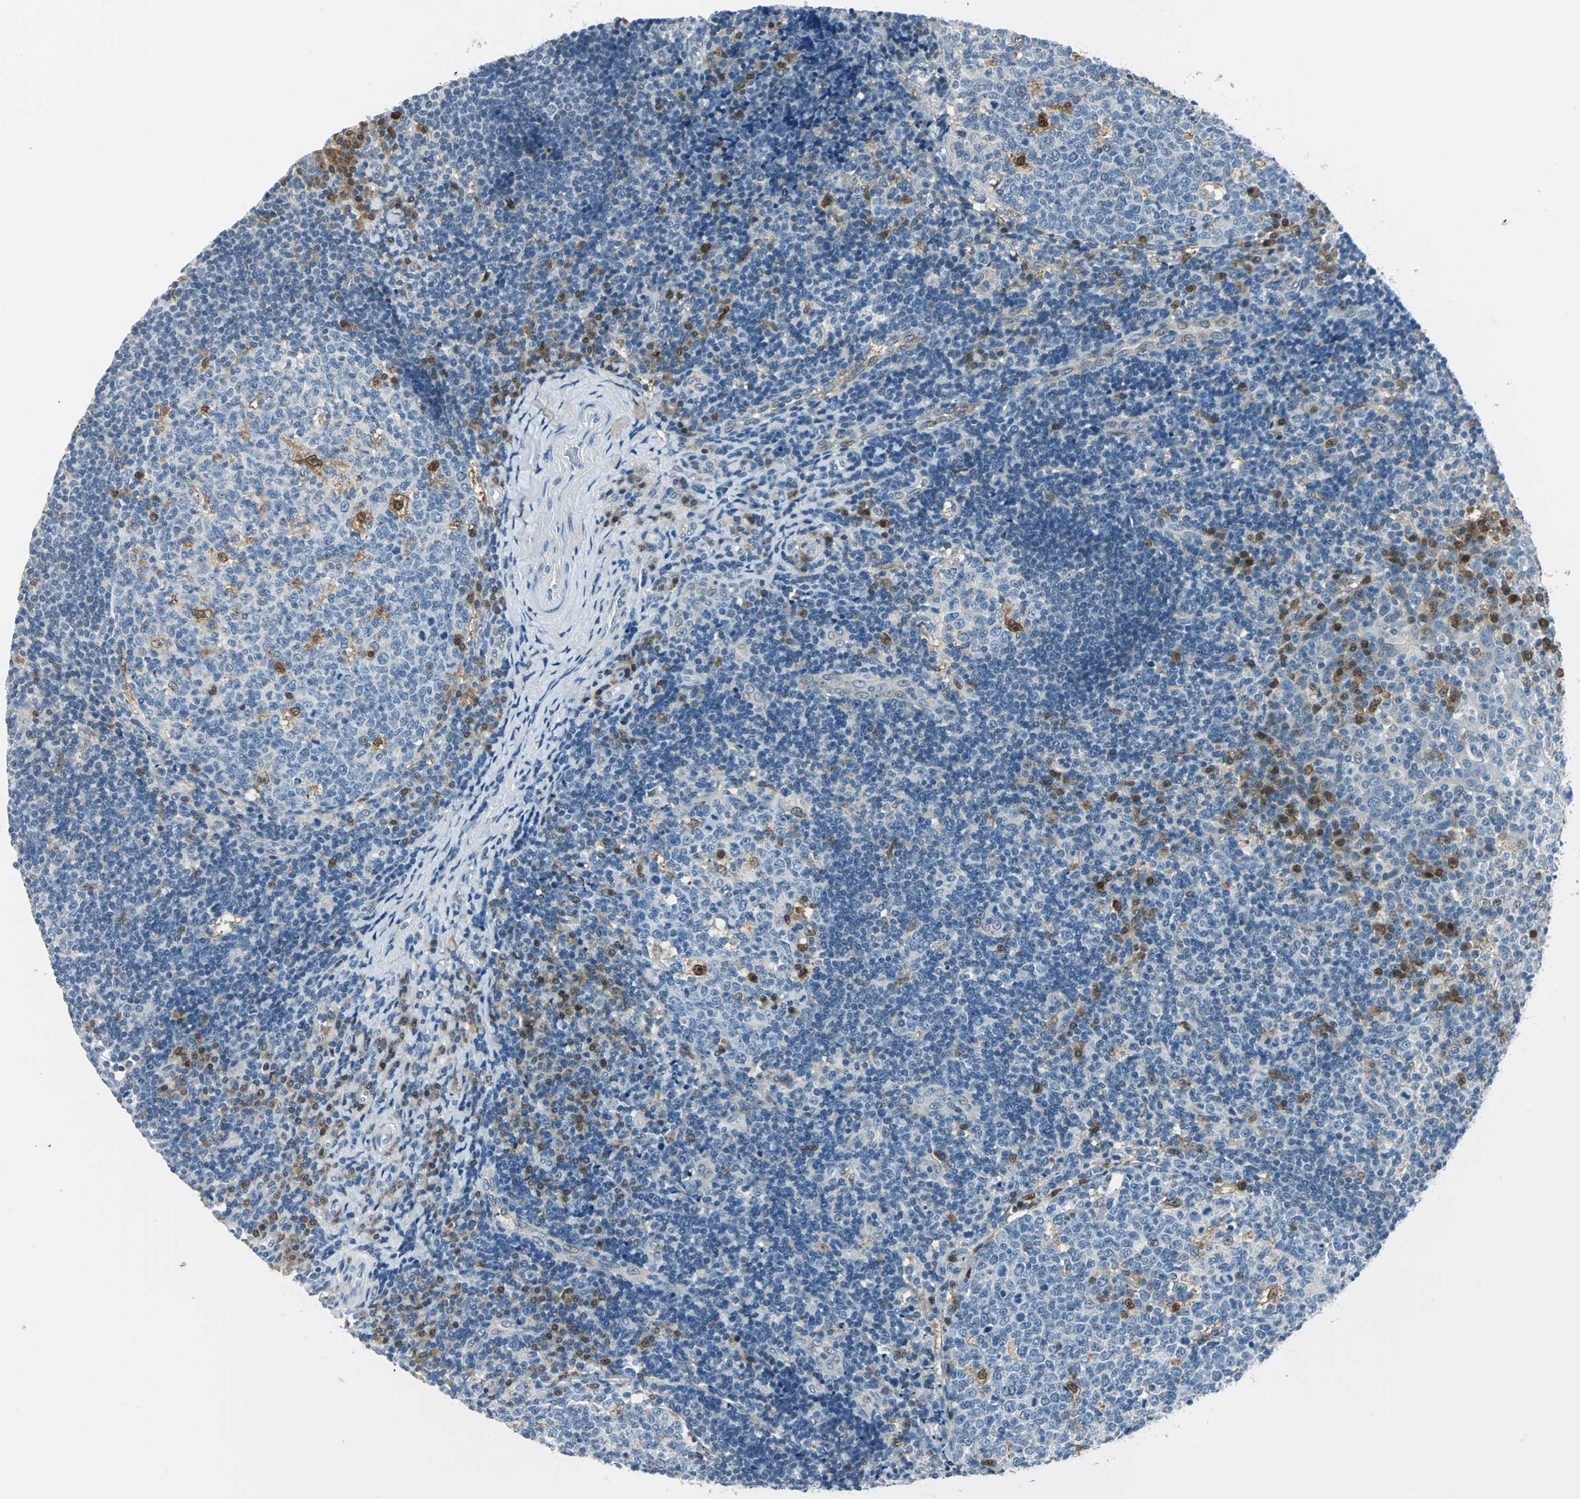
{"staining": {"intensity": "negative", "quantity": "none", "location": "none"}, "tissue": "tonsil", "cell_type": "Germinal center cells", "image_type": "normal", "snomed": [{"axis": "morphology", "description": "Normal tissue, NOS"}, {"axis": "topography", "description": "Tonsil"}], "caption": "Tonsil stained for a protein using immunohistochemistry (IHC) shows no expression germinal center cells.", "gene": "AKR1A1", "patient": {"sex": "female", "age": 40}}